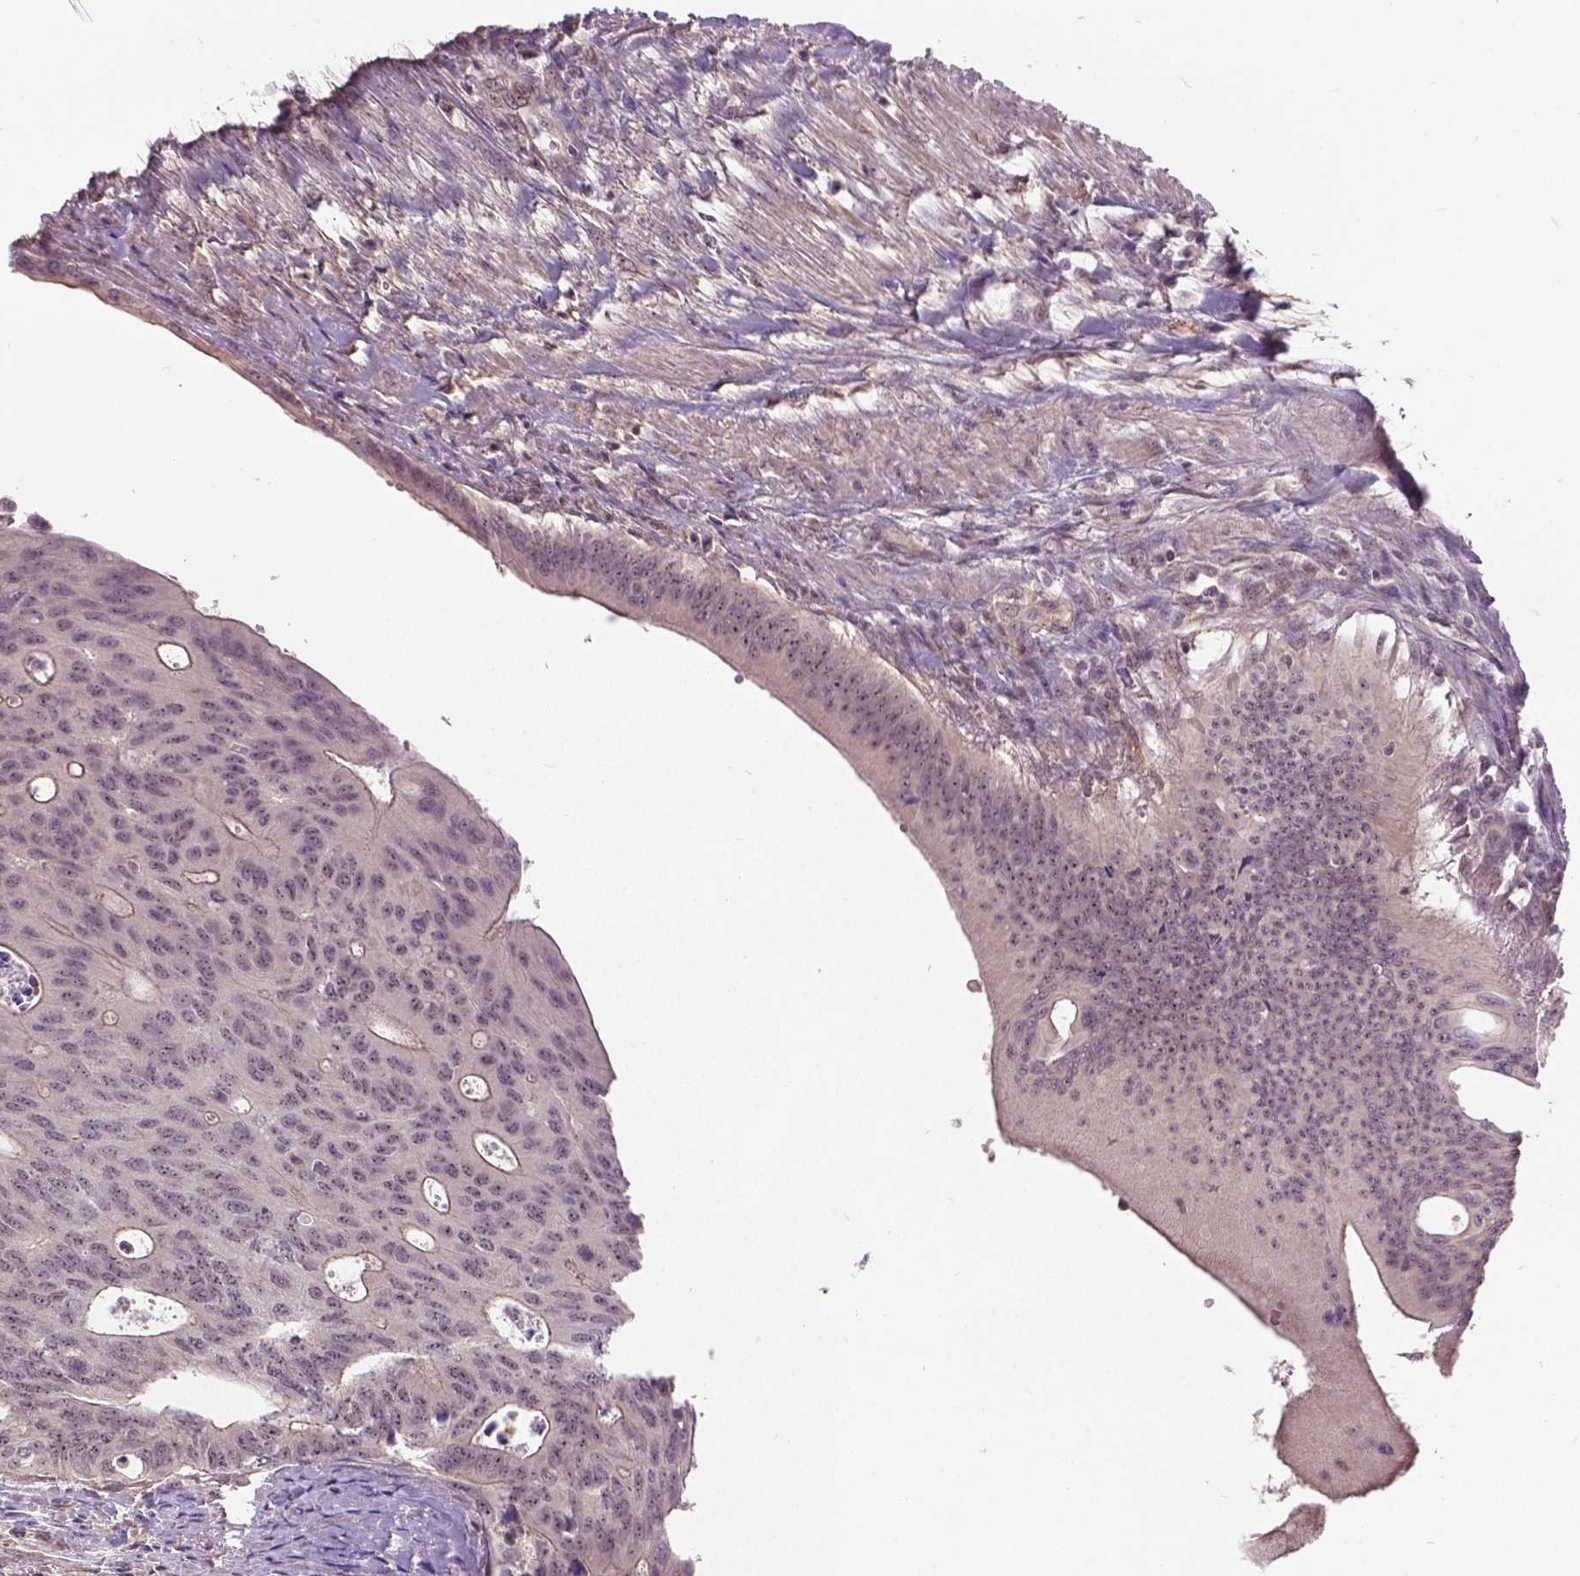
{"staining": {"intensity": "negative", "quantity": "none", "location": "none"}, "tissue": "colorectal cancer", "cell_type": "Tumor cells", "image_type": "cancer", "snomed": [{"axis": "morphology", "description": "Adenocarcinoma, NOS"}, {"axis": "topography", "description": "Colon"}], "caption": "Adenocarcinoma (colorectal) was stained to show a protein in brown. There is no significant positivity in tumor cells. The staining is performed using DAB (3,3'-diaminobenzidine) brown chromogen with nuclei counter-stained in using hematoxylin.", "gene": "ANXA13", "patient": {"sex": "male", "age": 65}}